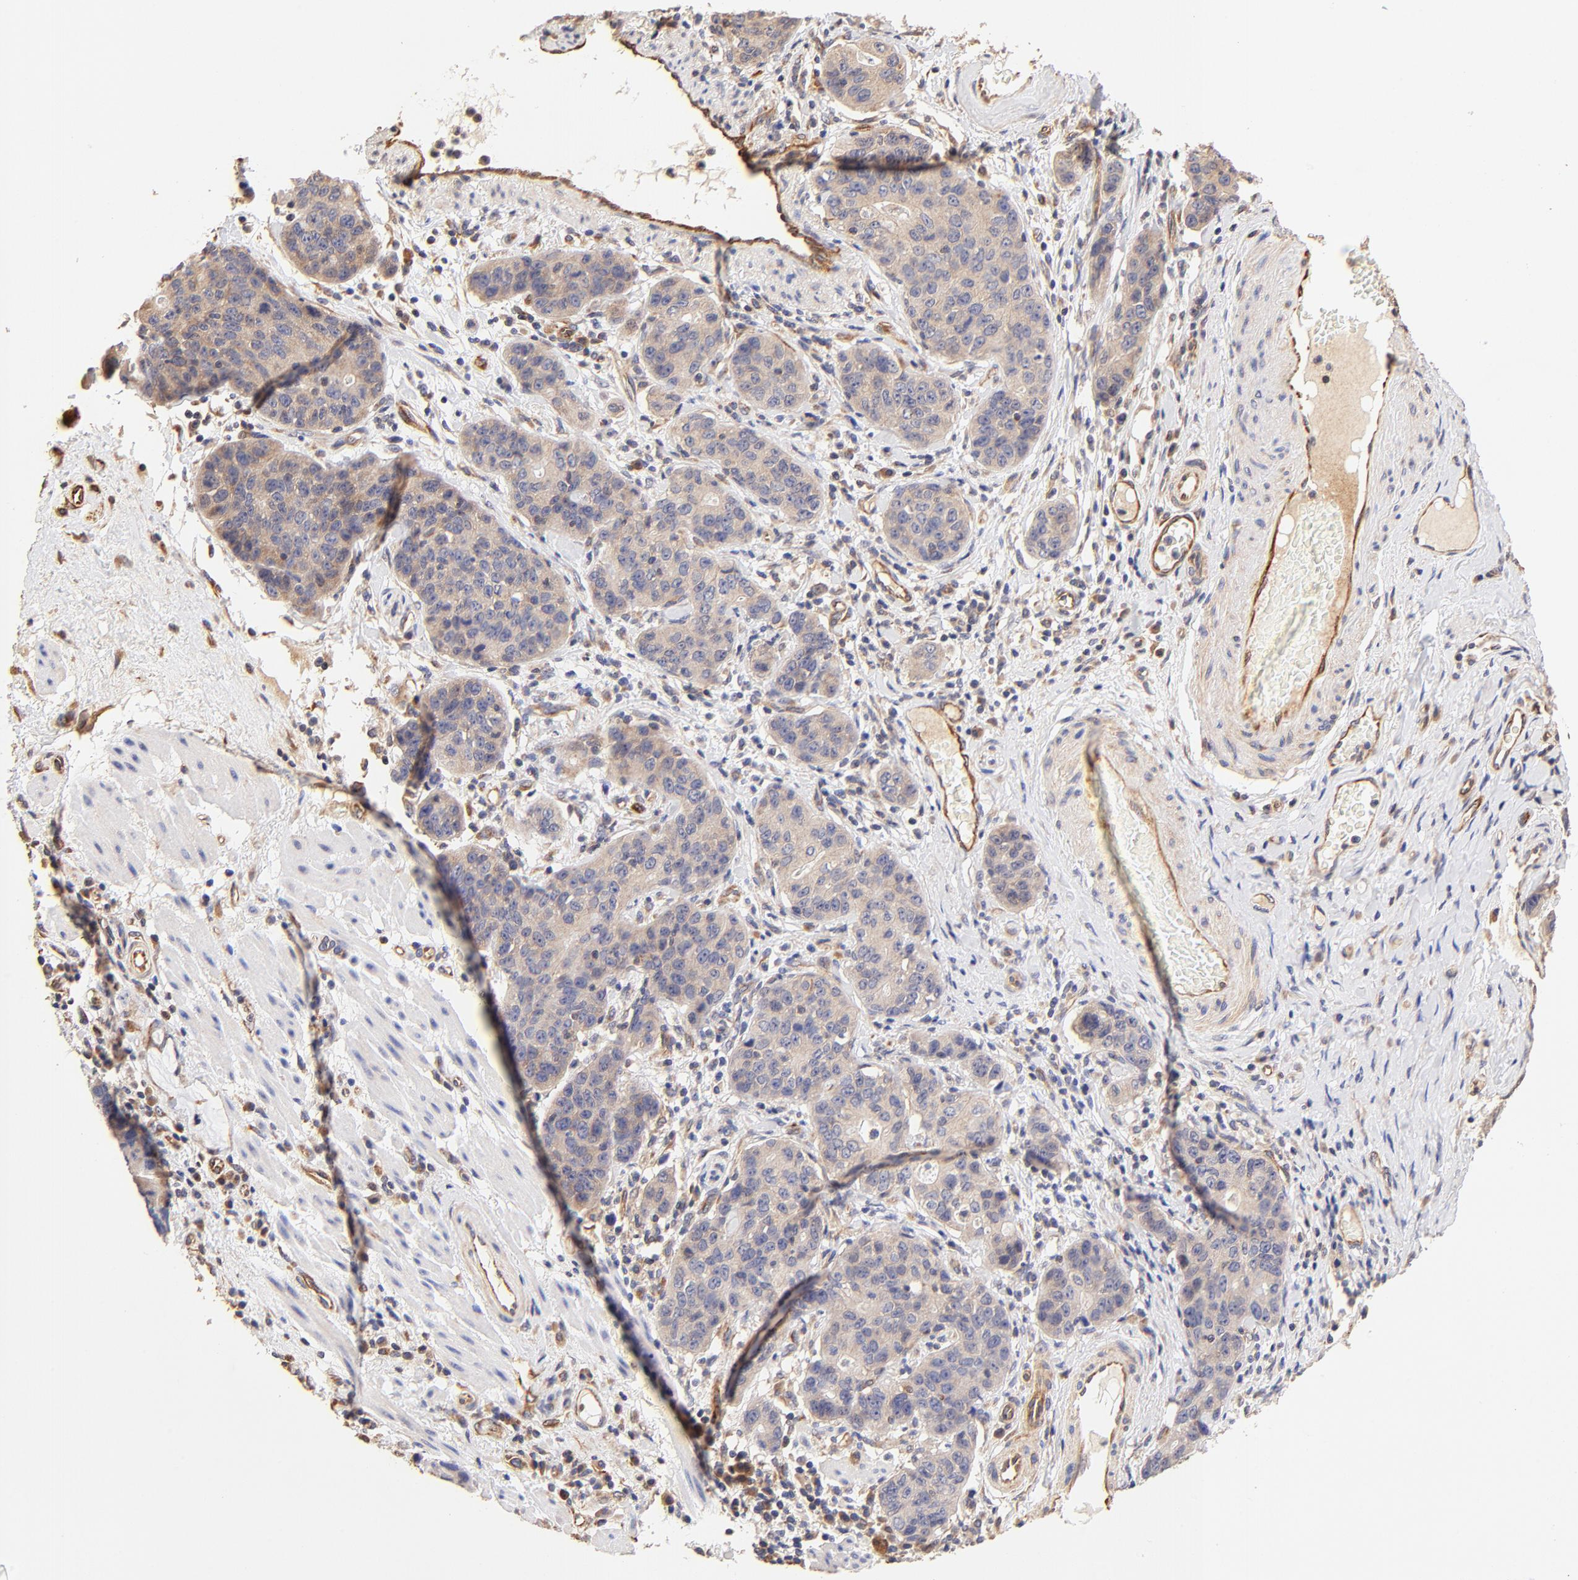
{"staining": {"intensity": "weak", "quantity": ">75%", "location": "cytoplasmic/membranous"}, "tissue": "stomach cancer", "cell_type": "Tumor cells", "image_type": "cancer", "snomed": [{"axis": "morphology", "description": "Adenocarcinoma, NOS"}, {"axis": "topography", "description": "Esophagus"}, {"axis": "topography", "description": "Stomach"}], "caption": "Tumor cells reveal low levels of weak cytoplasmic/membranous expression in approximately >75% of cells in stomach cancer (adenocarcinoma). The staining was performed using DAB (3,3'-diaminobenzidine), with brown indicating positive protein expression. Nuclei are stained blue with hematoxylin.", "gene": "TNFAIP3", "patient": {"sex": "male", "age": 74}}